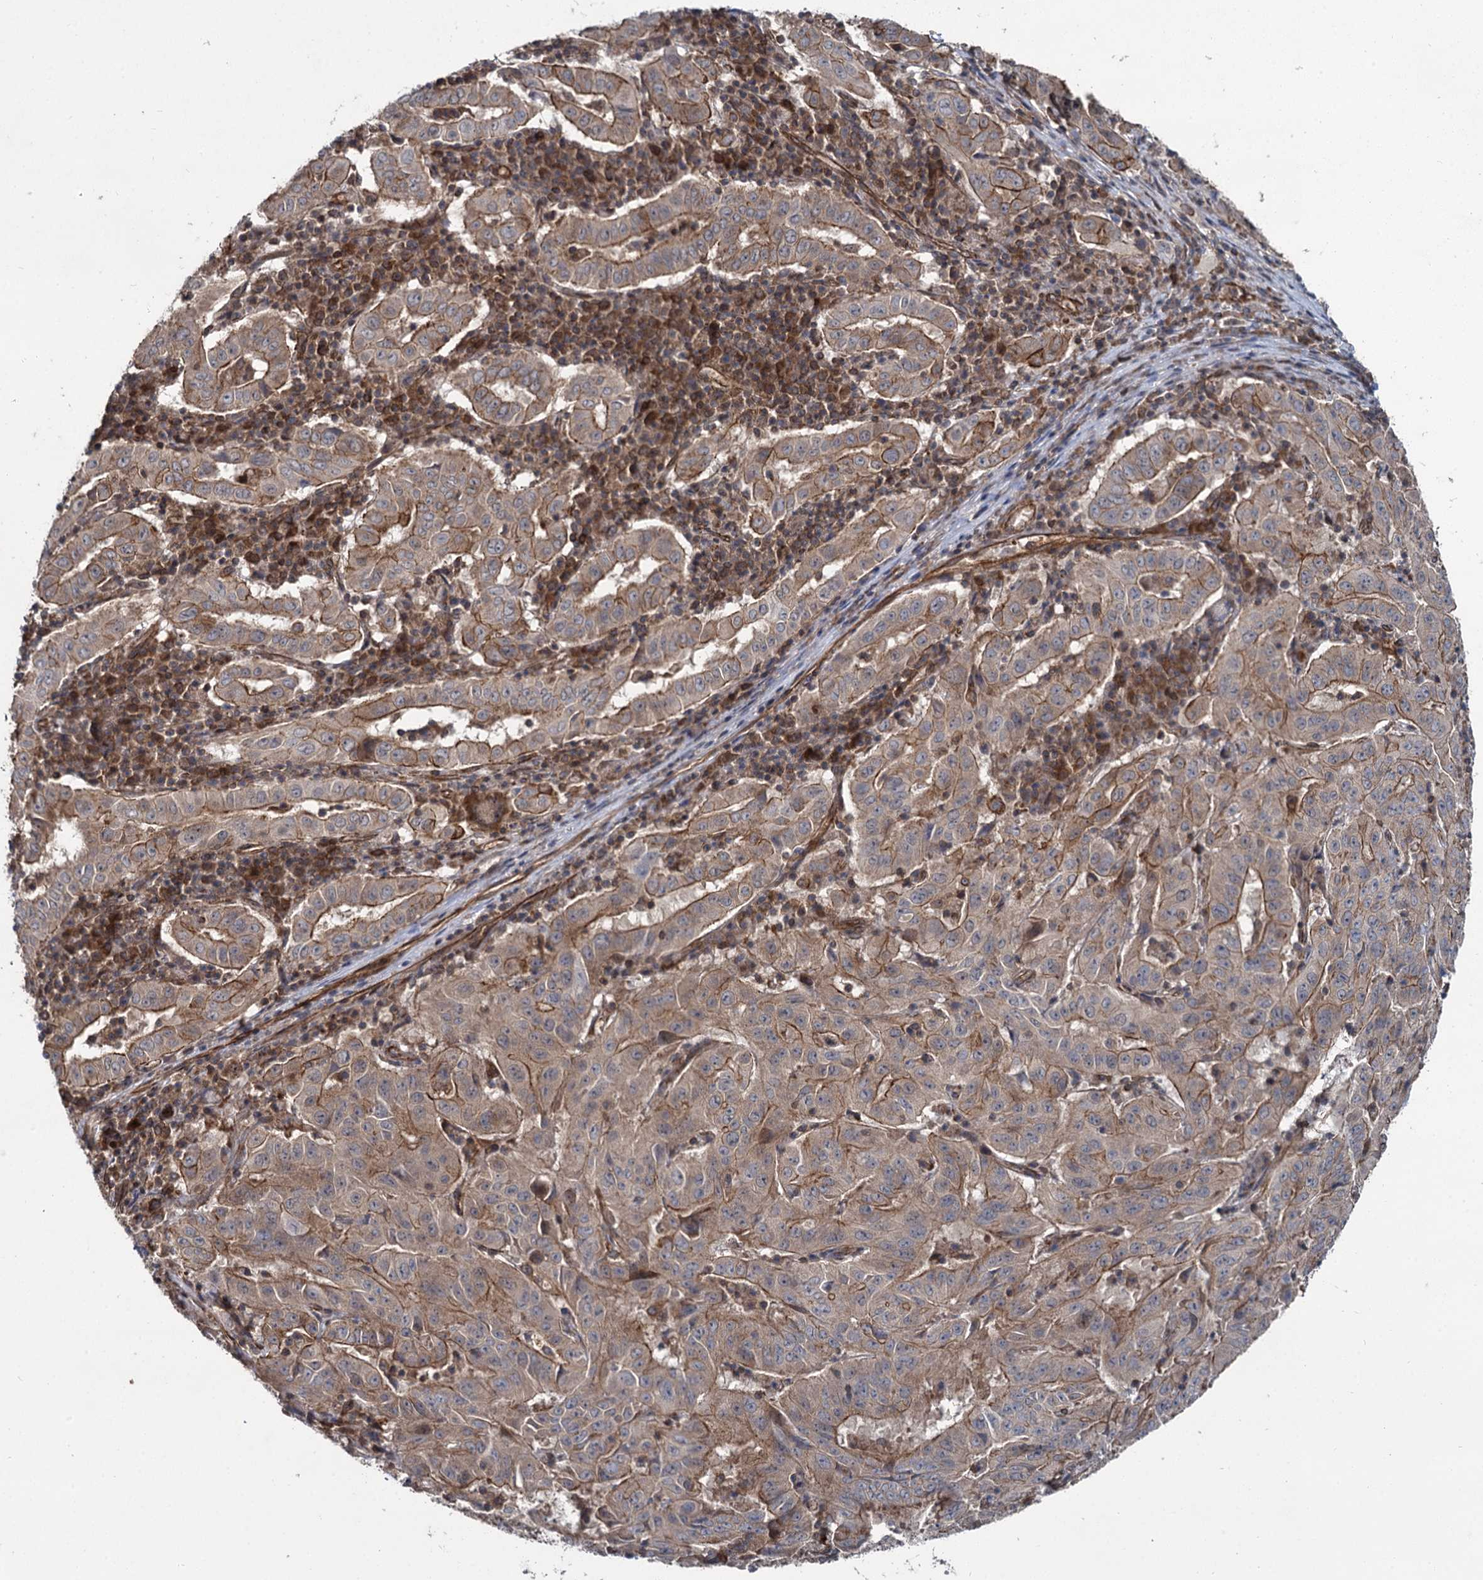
{"staining": {"intensity": "moderate", "quantity": ">75%", "location": "cytoplasmic/membranous"}, "tissue": "pancreatic cancer", "cell_type": "Tumor cells", "image_type": "cancer", "snomed": [{"axis": "morphology", "description": "Adenocarcinoma, NOS"}, {"axis": "topography", "description": "Pancreas"}], "caption": "Immunohistochemistry staining of pancreatic adenocarcinoma, which reveals medium levels of moderate cytoplasmic/membranous expression in about >75% of tumor cells indicating moderate cytoplasmic/membranous protein expression. The staining was performed using DAB (3,3'-diaminobenzidine) (brown) for protein detection and nuclei were counterstained in hematoxylin (blue).", "gene": "SVIP", "patient": {"sex": "male", "age": 63}}